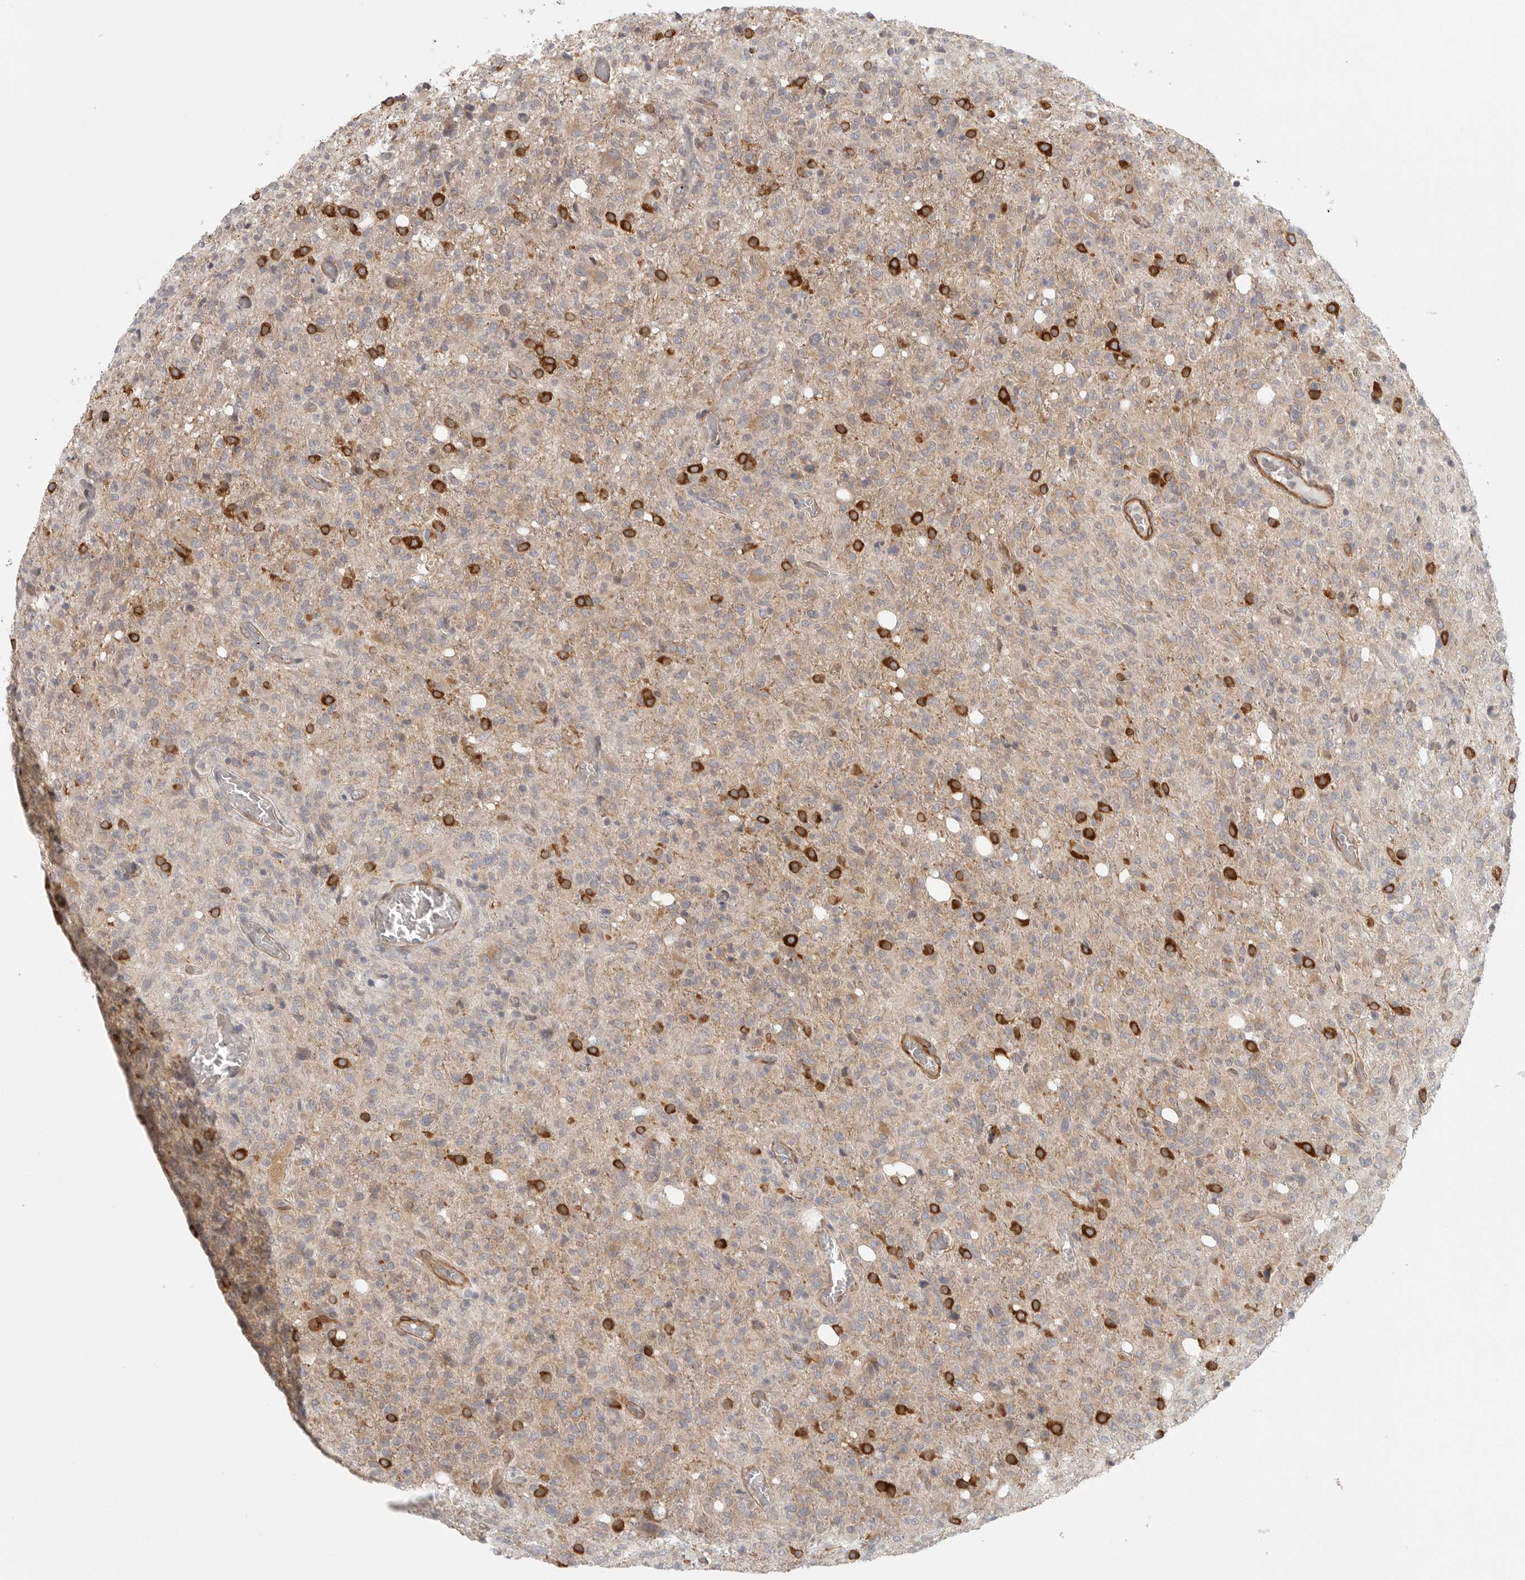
{"staining": {"intensity": "strong", "quantity": "<25%", "location": "cytoplasmic/membranous"}, "tissue": "glioma", "cell_type": "Tumor cells", "image_type": "cancer", "snomed": [{"axis": "morphology", "description": "Glioma, malignant, High grade"}, {"axis": "topography", "description": "Brain"}], "caption": "Immunohistochemical staining of malignant high-grade glioma exhibits medium levels of strong cytoplasmic/membranous protein positivity in about <25% of tumor cells. (IHC, brightfield microscopy, high magnification).", "gene": "CERS2", "patient": {"sex": "female", "age": 57}}